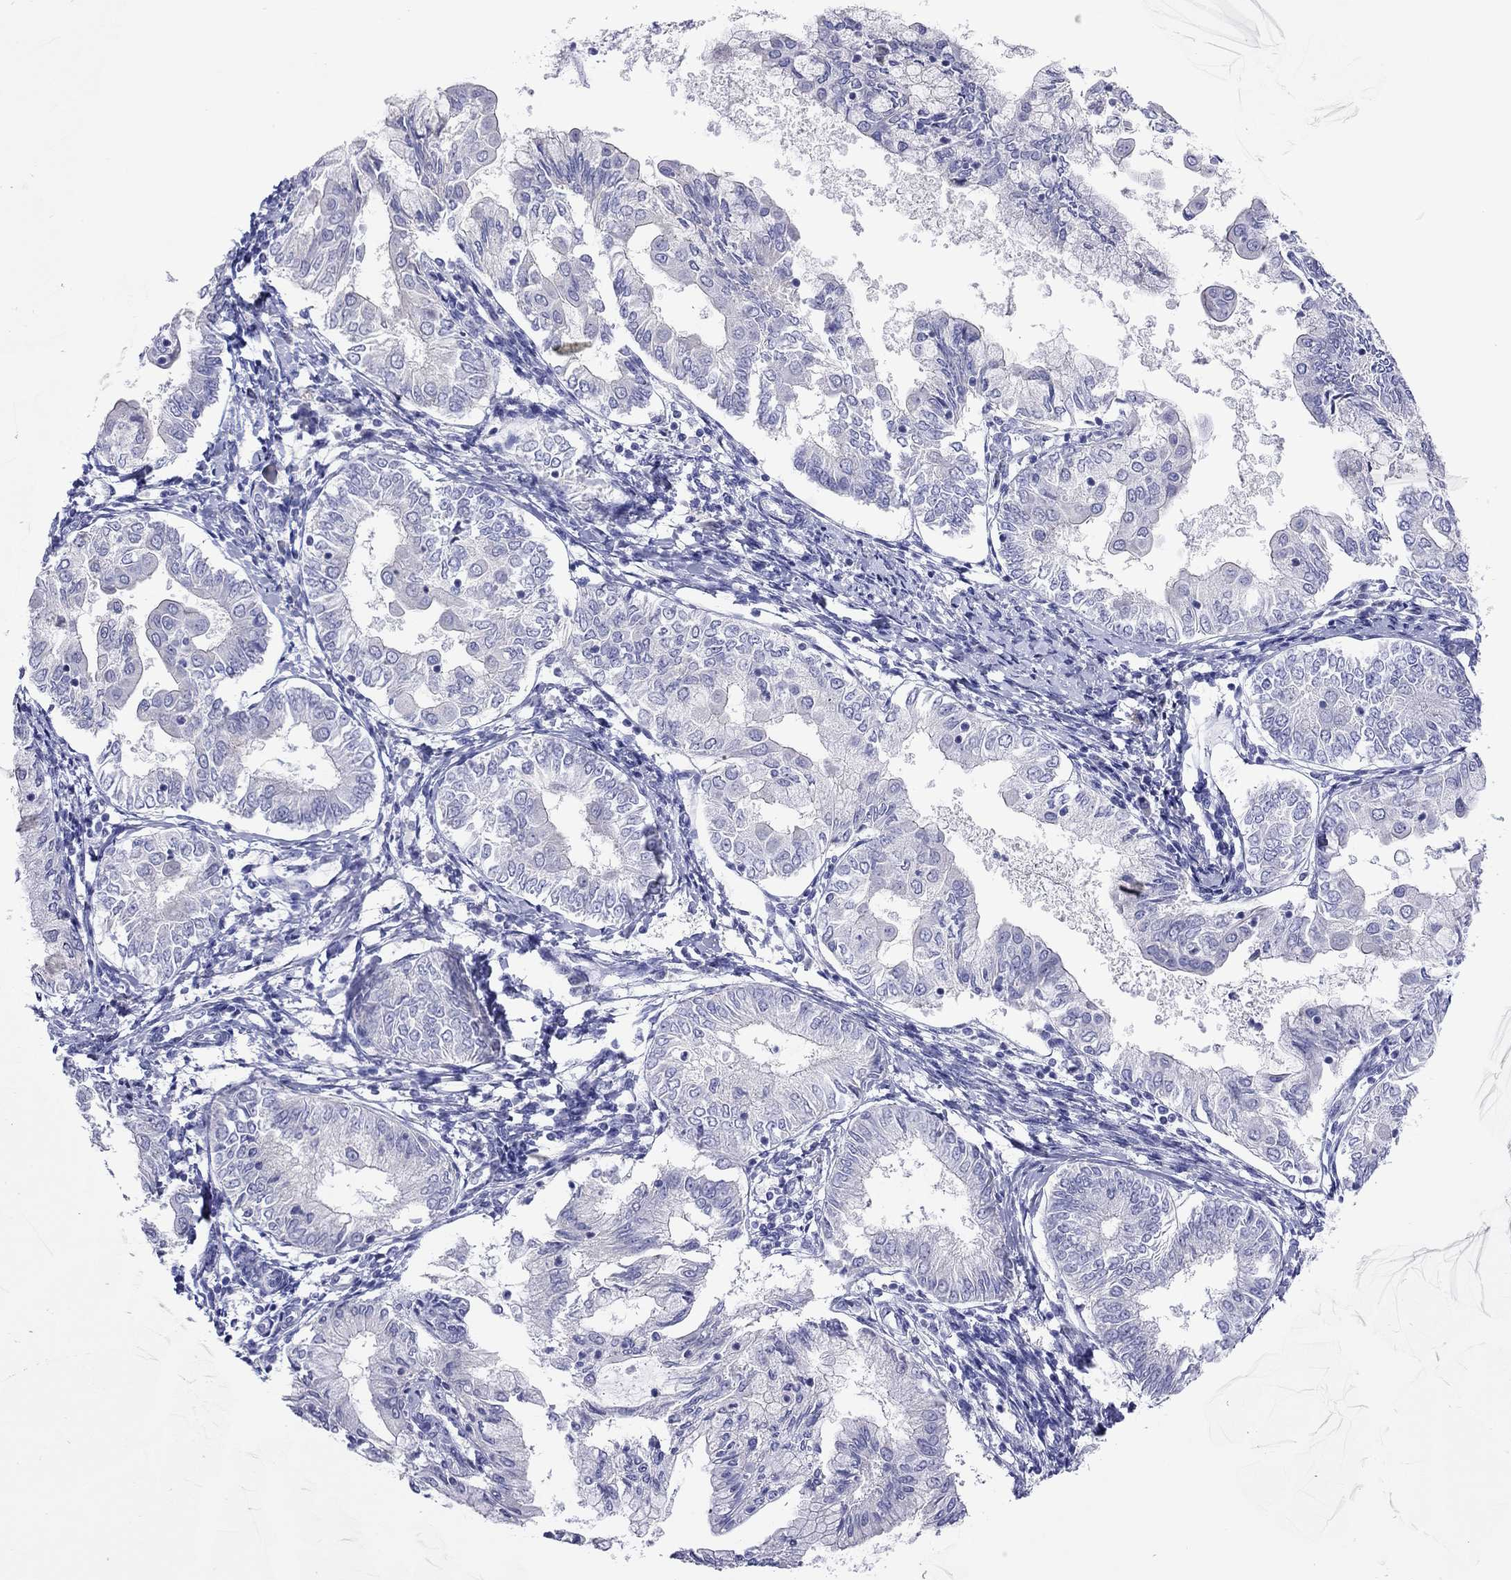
{"staining": {"intensity": "negative", "quantity": "none", "location": "none"}, "tissue": "endometrial cancer", "cell_type": "Tumor cells", "image_type": "cancer", "snomed": [{"axis": "morphology", "description": "Adenocarcinoma, NOS"}, {"axis": "topography", "description": "Endometrium"}], "caption": "IHC of human endometrial cancer (adenocarcinoma) reveals no expression in tumor cells. (Stains: DAB immunohistochemistry (IHC) with hematoxylin counter stain, Microscopy: brightfield microscopy at high magnification).", "gene": "MGAT4C", "patient": {"sex": "female", "age": 68}}